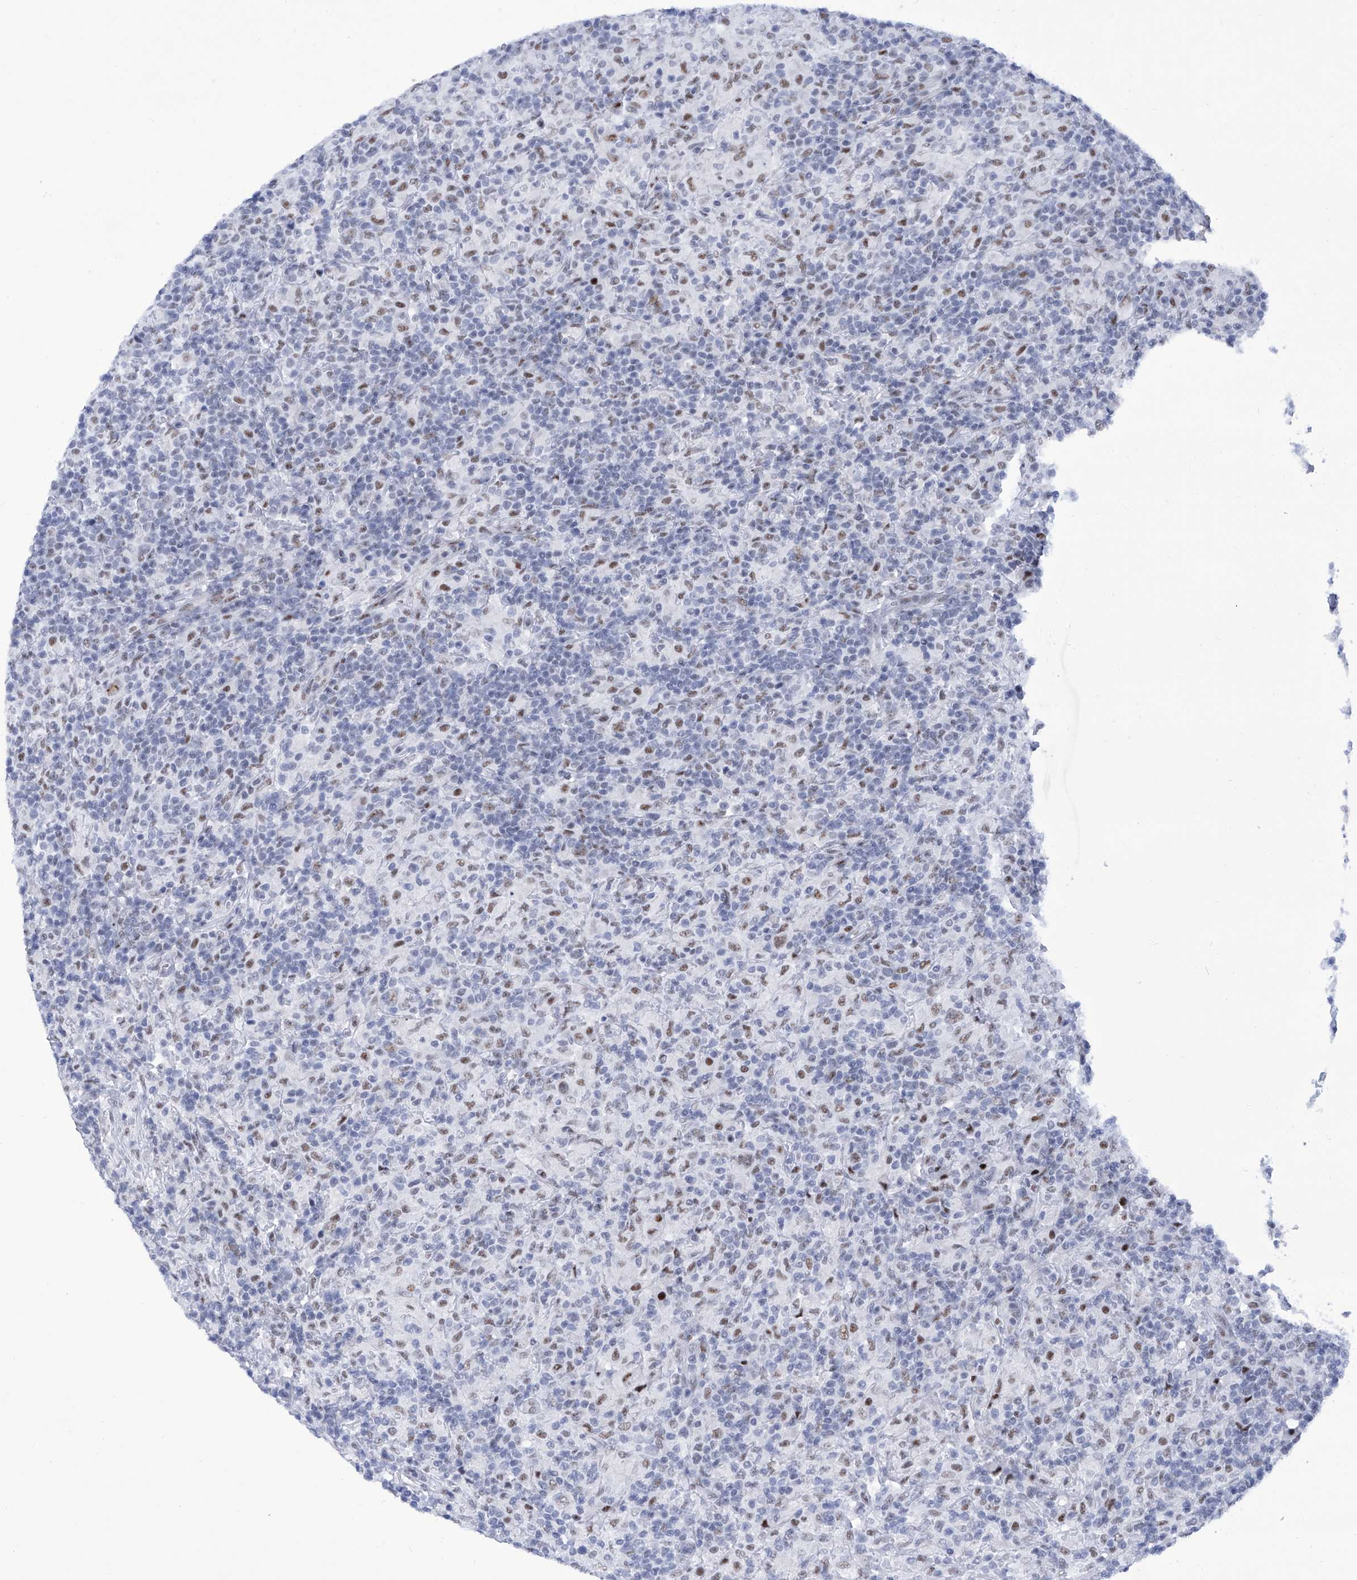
{"staining": {"intensity": "weak", "quantity": "25%-75%", "location": "nuclear"}, "tissue": "lymphoma", "cell_type": "Tumor cells", "image_type": "cancer", "snomed": [{"axis": "morphology", "description": "Hodgkin's disease, NOS"}, {"axis": "topography", "description": "Lymph node"}], "caption": "Protein analysis of lymphoma tissue reveals weak nuclear expression in approximately 25%-75% of tumor cells.", "gene": "SART1", "patient": {"sex": "male", "age": 70}}